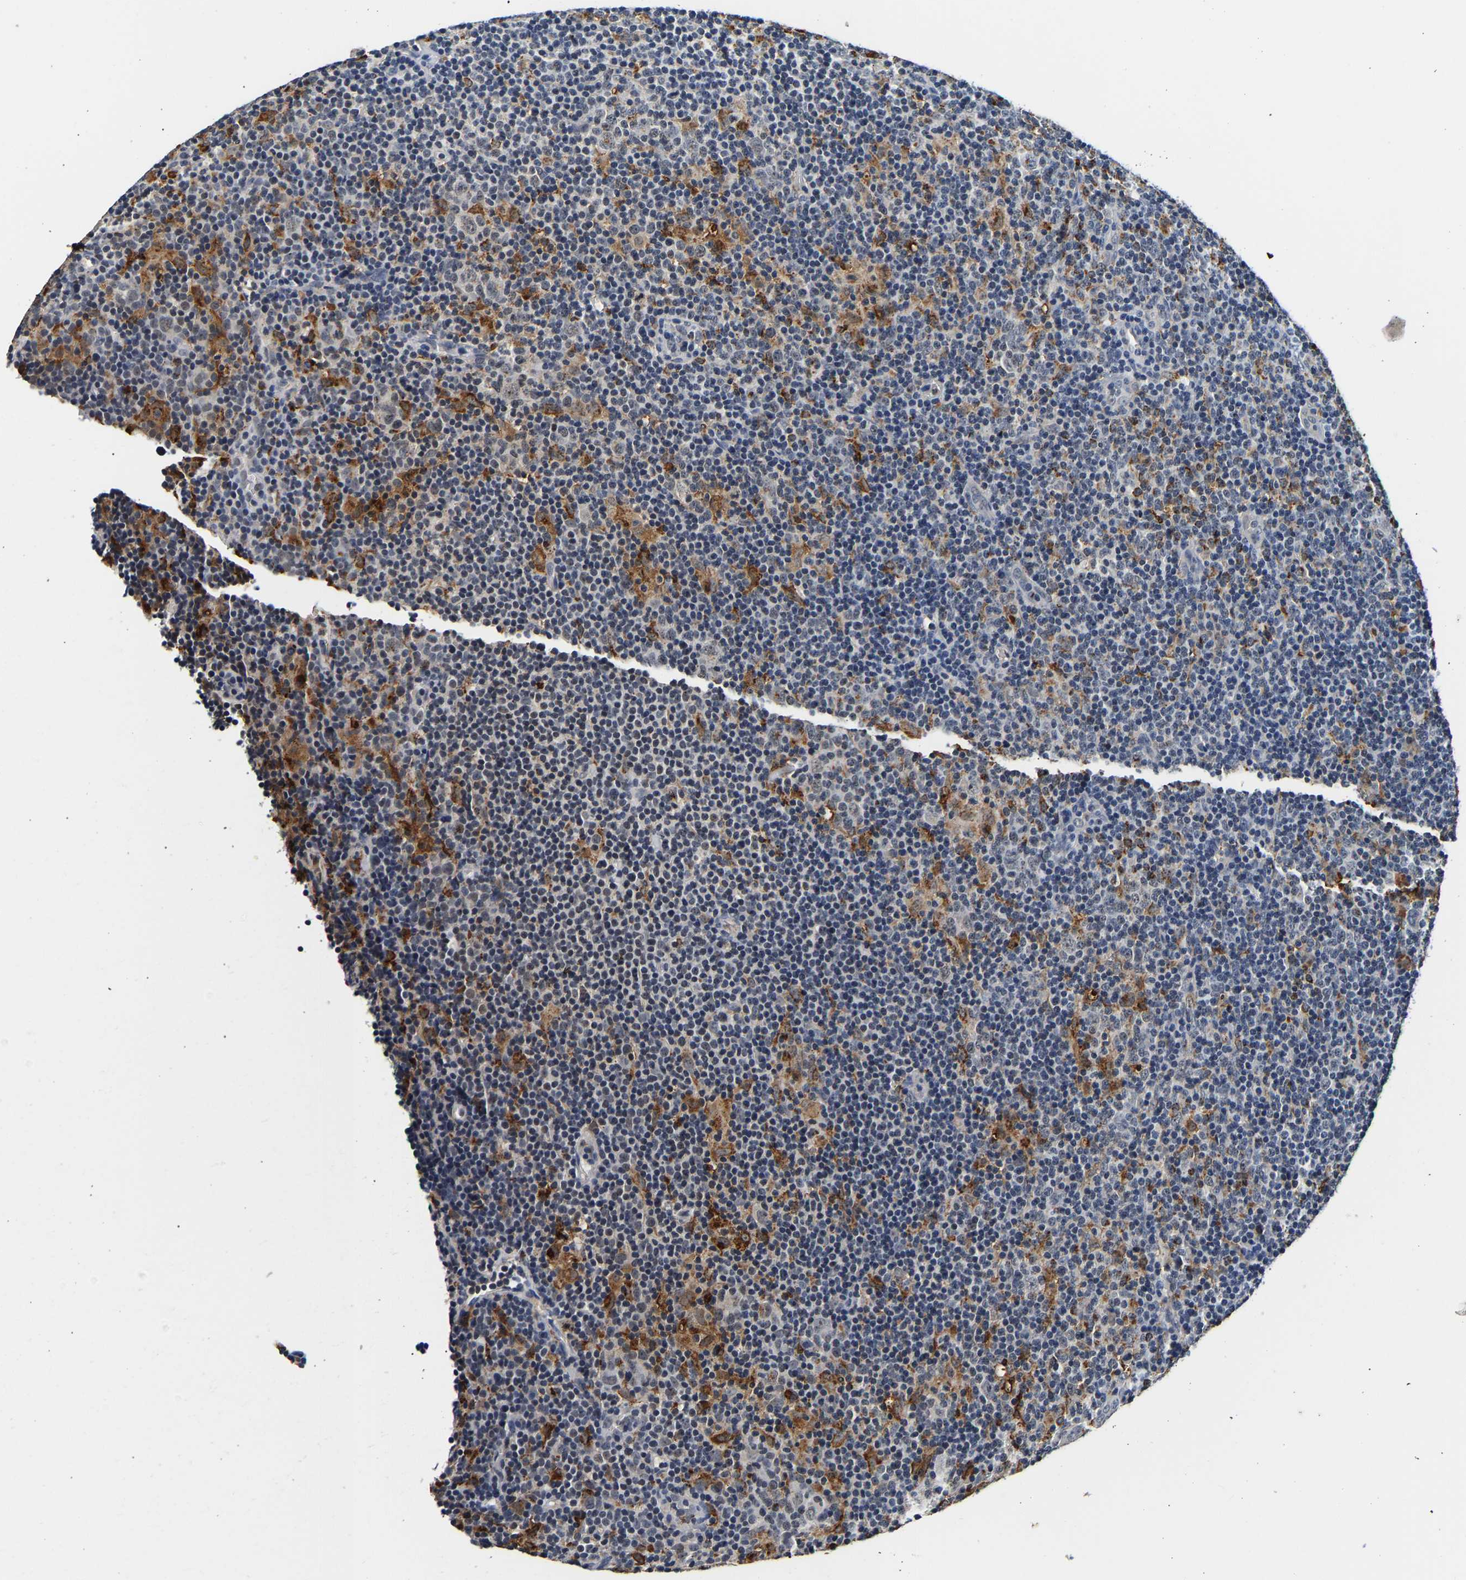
{"staining": {"intensity": "weak", "quantity": "<25%", "location": "nuclear"}, "tissue": "lymphoma", "cell_type": "Tumor cells", "image_type": "cancer", "snomed": [{"axis": "morphology", "description": "Hodgkin's disease, NOS"}, {"axis": "topography", "description": "Lymph node"}], "caption": "The immunohistochemistry photomicrograph has no significant staining in tumor cells of Hodgkin's disease tissue.", "gene": "SMU1", "patient": {"sex": "female", "age": 57}}